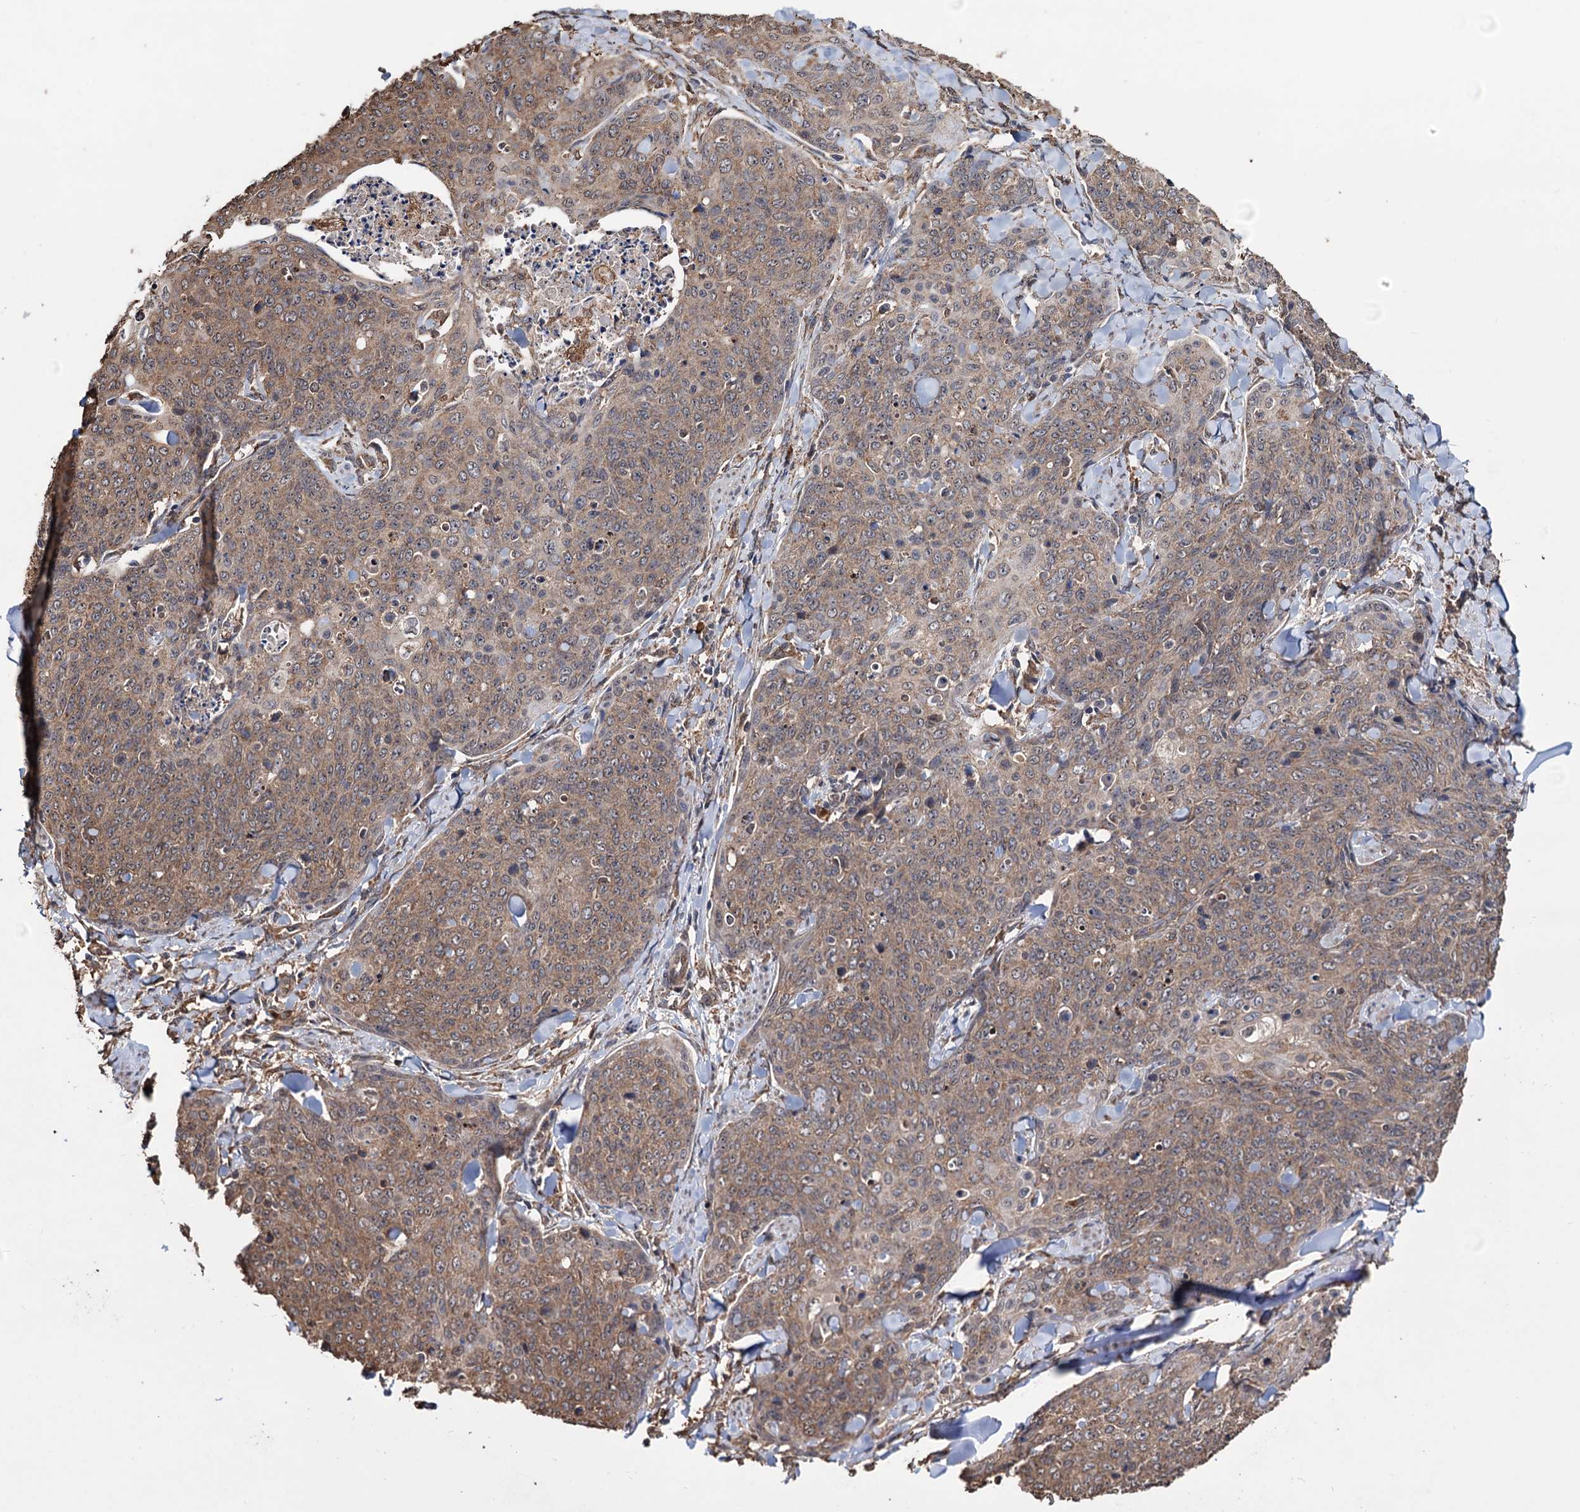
{"staining": {"intensity": "weak", "quantity": ">75%", "location": "cytoplasmic/membranous,nuclear"}, "tissue": "skin cancer", "cell_type": "Tumor cells", "image_type": "cancer", "snomed": [{"axis": "morphology", "description": "Squamous cell carcinoma, NOS"}, {"axis": "topography", "description": "Skin"}, {"axis": "topography", "description": "Vulva"}], "caption": "The immunohistochemical stain labels weak cytoplasmic/membranous and nuclear staining in tumor cells of skin cancer tissue.", "gene": "TBC1D12", "patient": {"sex": "female", "age": 85}}